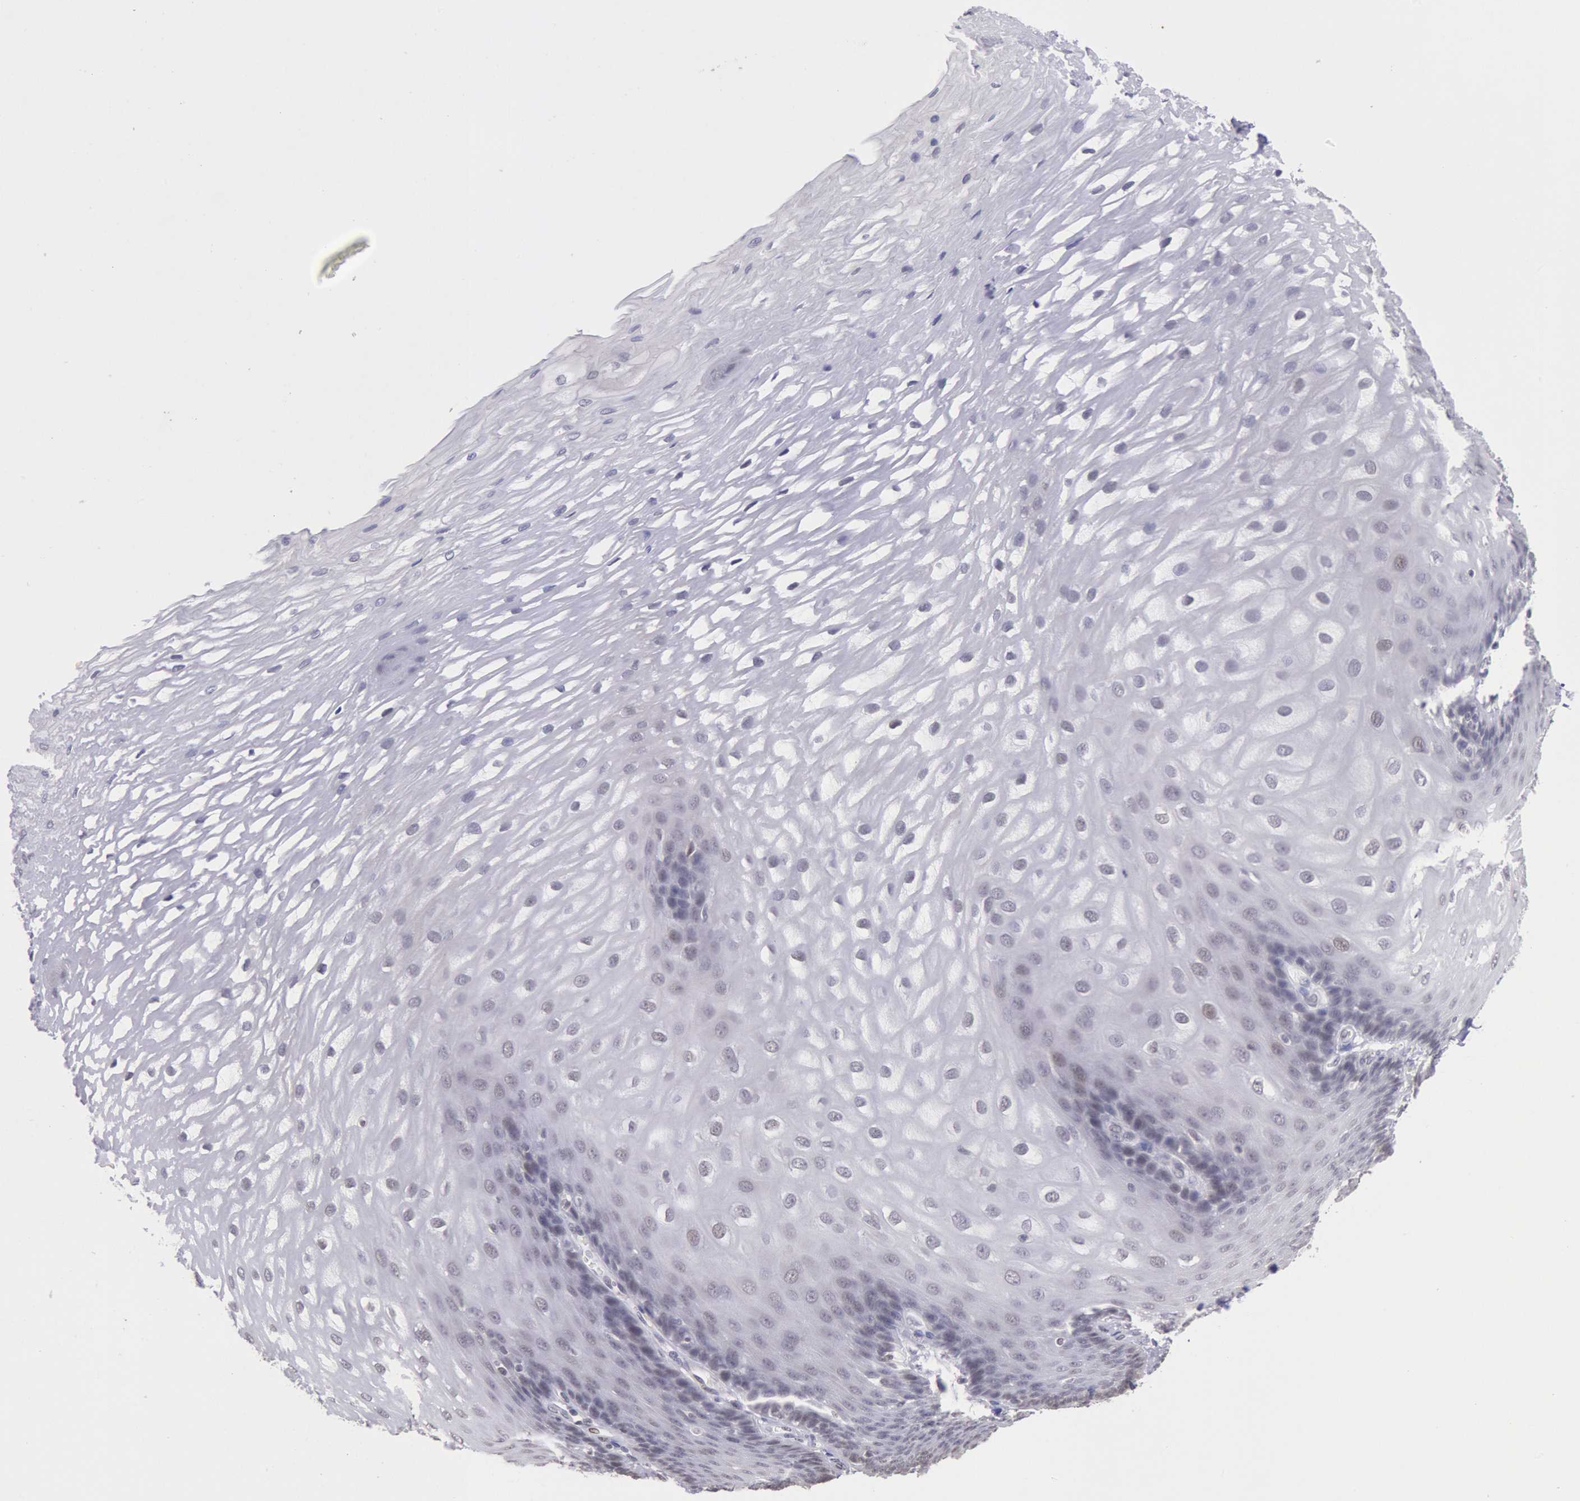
{"staining": {"intensity": "negative", "quantity": "none", "location": "none"}, "tissue": "esophagus", "cell_type": "Squamous epithelial cells", "image_type": "normal", "snomed": [{"axis": "morphology", "description": "Normal tissue, NOS"}, {"axis": "morphology", "description": "Adenocarcinoma, NOS"}, {"axis": "topography", "description": "Esophagus"}, {"axis": "topography", "description": "Stomach"}], "caption": "Micrograph shows no protein expression in squamous epithelial cells of benign esophagus.", "gene": "MYH6", "patient": {"sex": "male", "age": 62}}